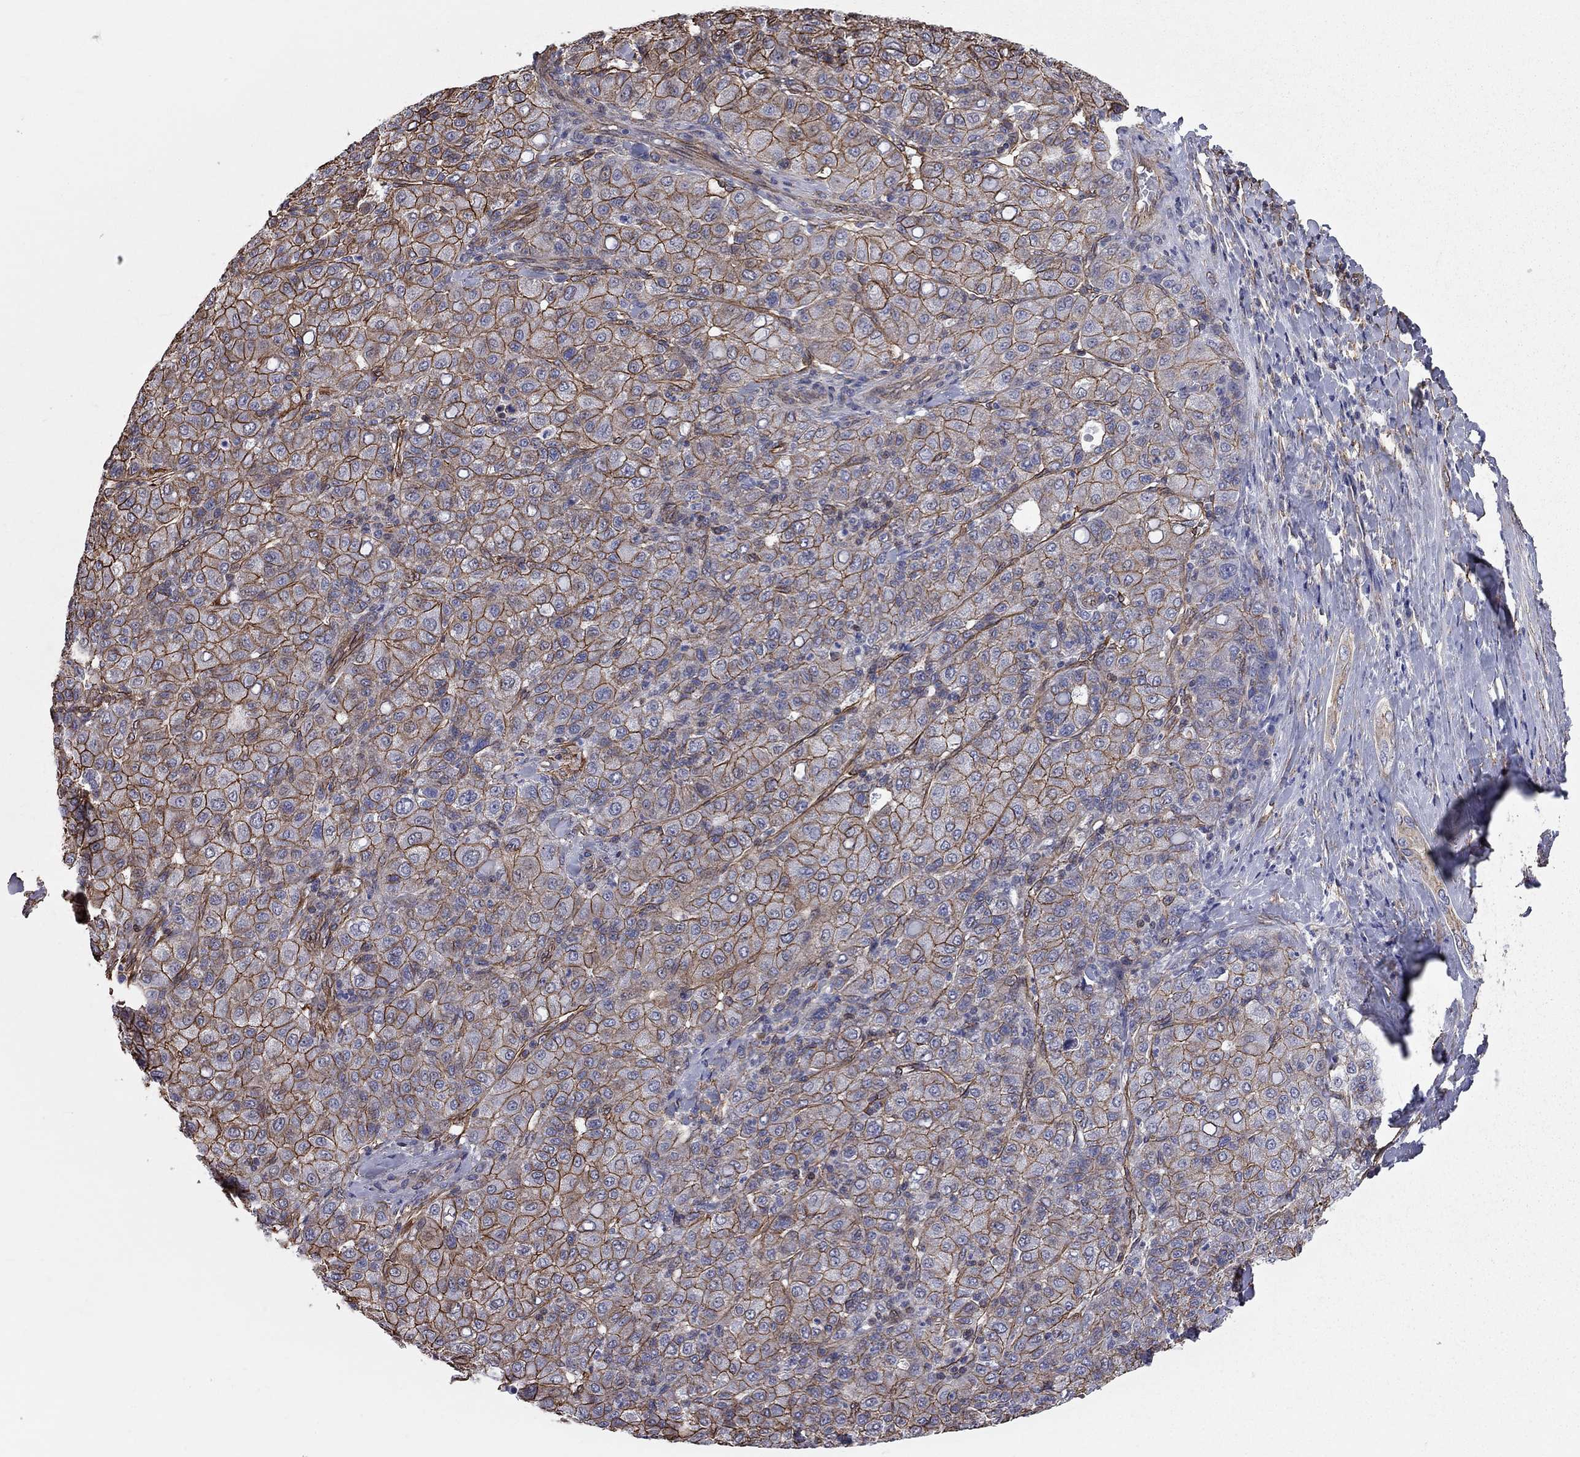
{"staining": {"intensity": "strong", "quantity": "25%-75%", "location": "cytoplasmic/membranous"}, "tissue": "liver cancer", "cell_type": "Tumor cells", "image_type": "cancer", "snomed": [{"axis": "morphology", "description": "Carcinoma, Hepatocellular, NOS"}, {"axis": "topography", "description": "Liver"}], "caption": "Human hepatocellular carcinoma (liver) stained with a brown dye displays strong cytoplasmic/membranous positive expression in approximately 25%-75% of tumor cells.", "gene": "BICDL2", "patient": {"sex": "male", "age": 65}}